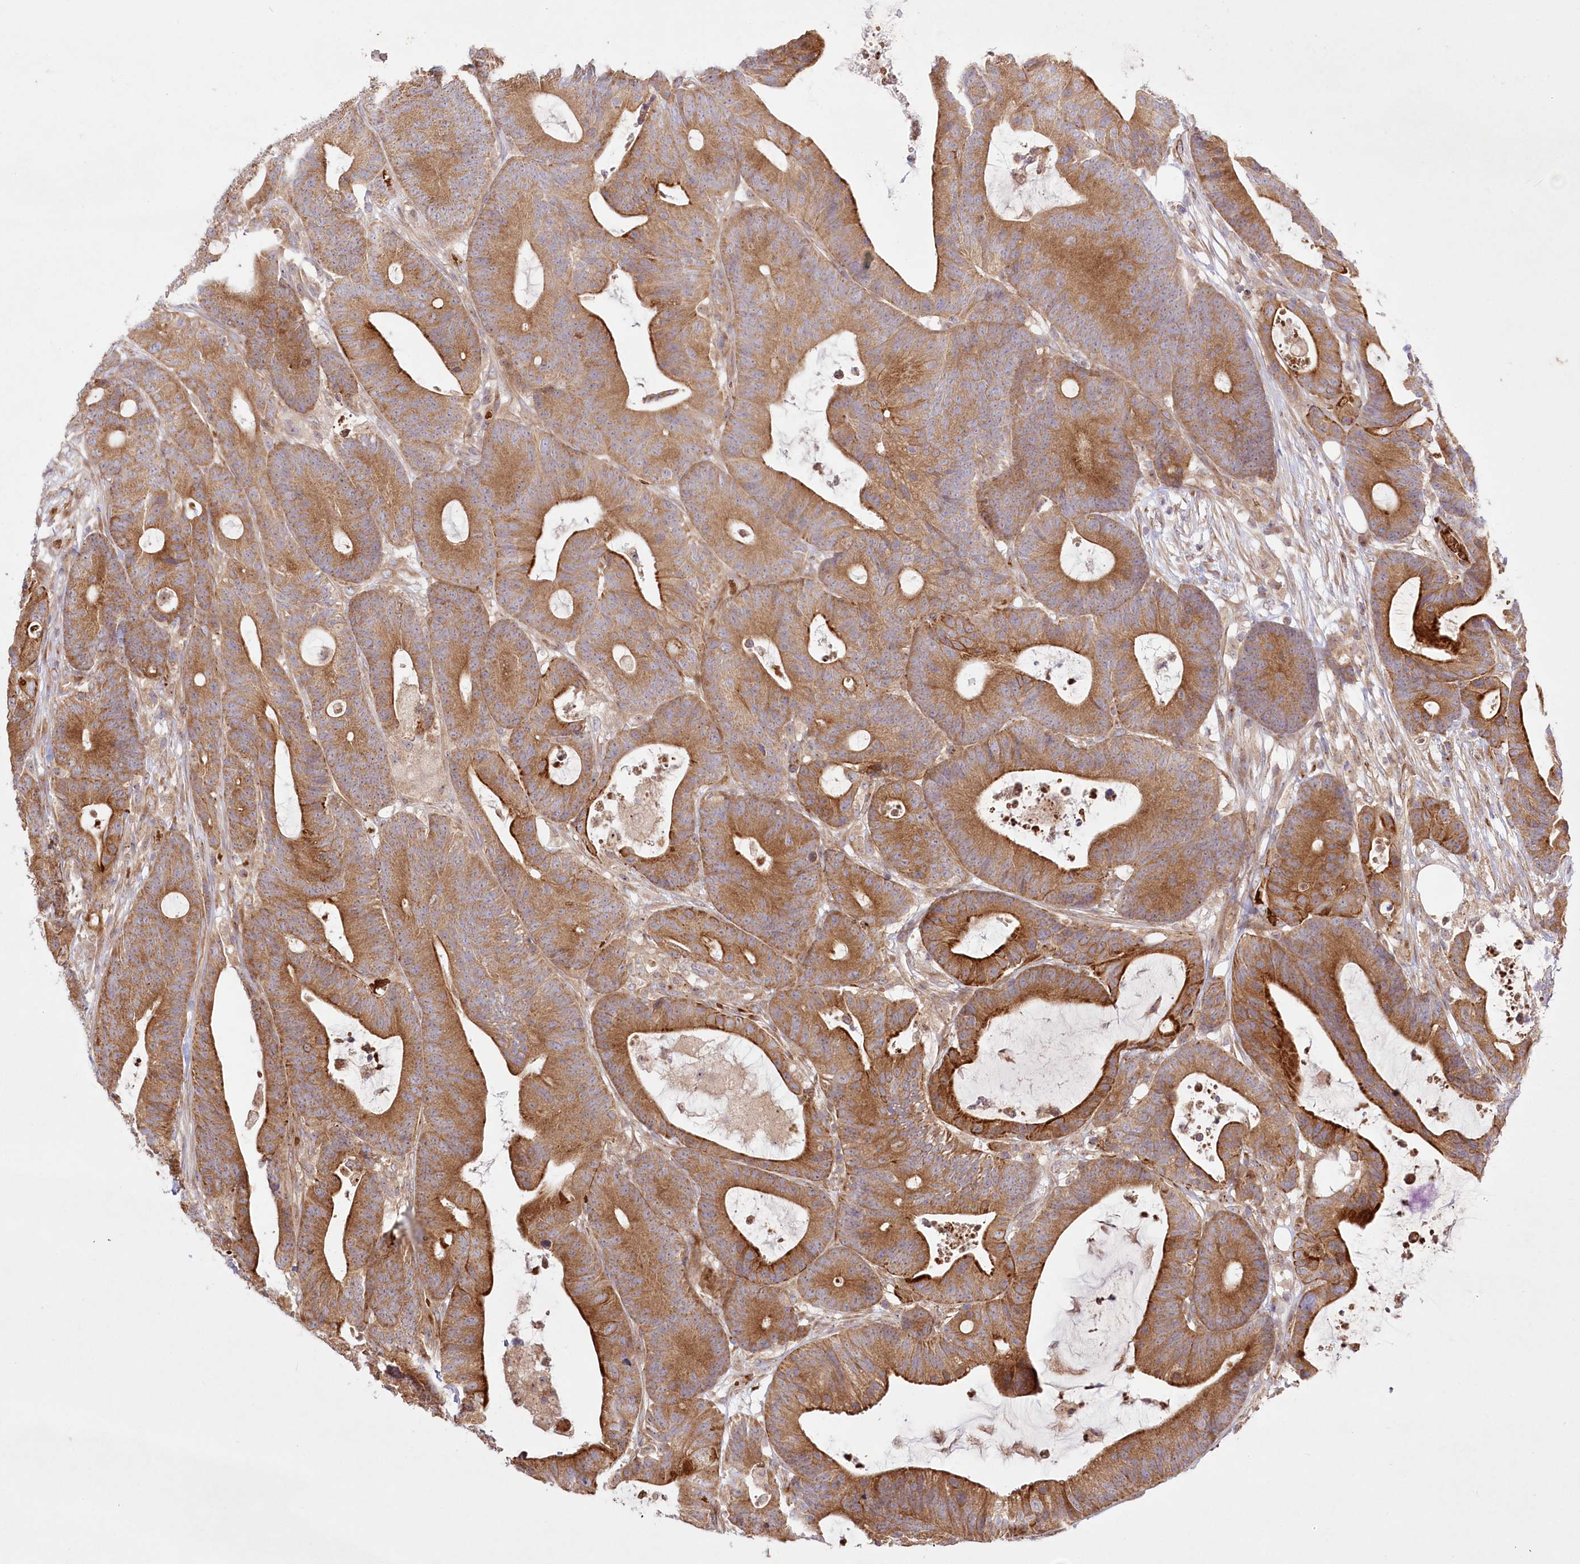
{"staining": {"intensity": "strong", "quantity": ">75%", "location": "cytoplasmic/membranous"}, "tissue": "colorectal cancer", "cell_type": "Tumor cells", "image_type": "cancer", "snomed": [{"axis": "morphology", "description": "Adenocarcinoma, NOS"}, {"axis": "topography", "description": "Colon"}], "caption": "Protein expression by immunohistochemistry (IHC) reveals strong cytoplasmic/membranous expression in approximately >75% of tumor cells in colorectal cancer (adenocarcinoma).", "gene": "COMMD3", "patient": {"sex": "female", "age": 84}}